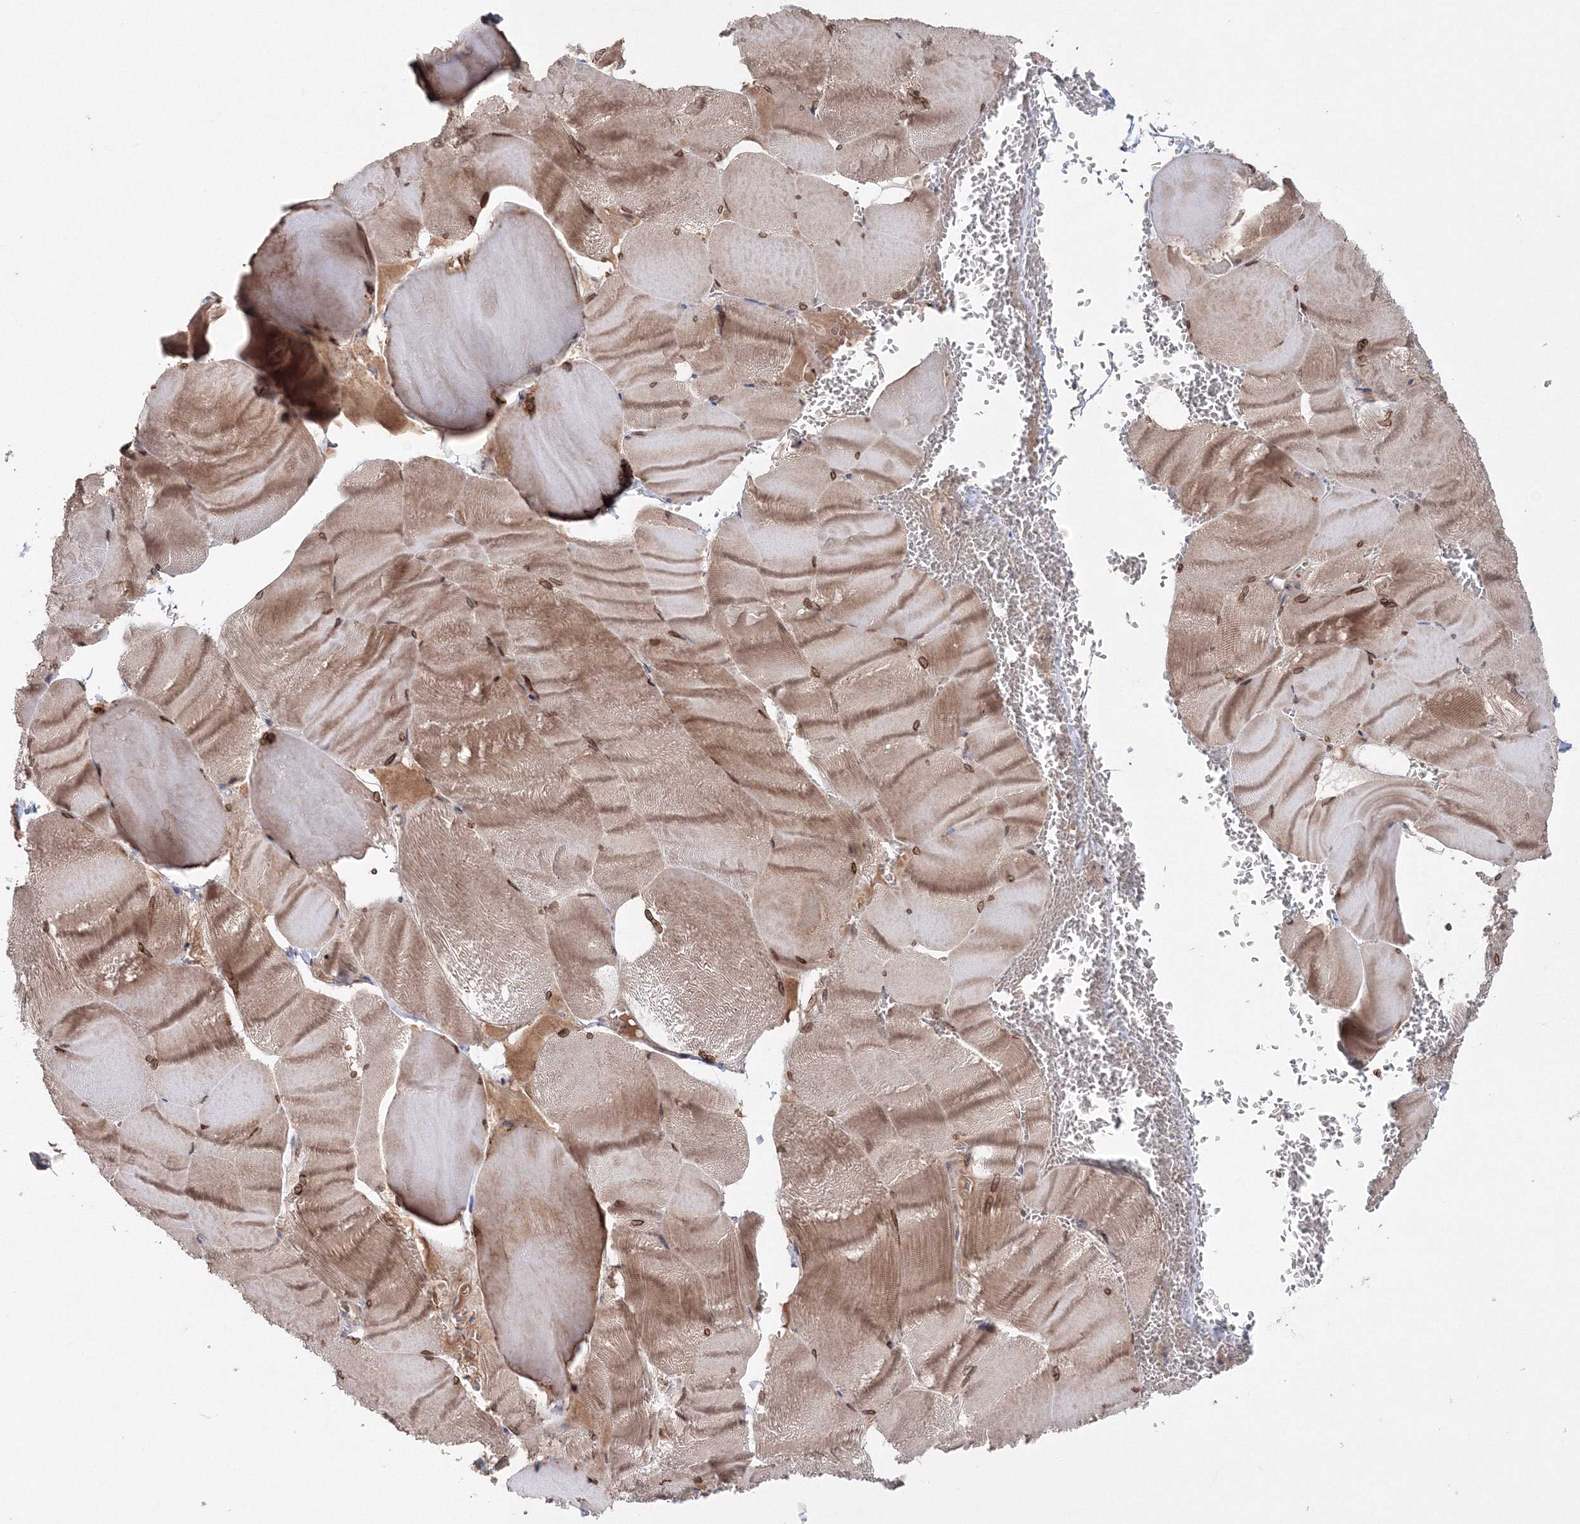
{"staining": {"intensity": "moderate", "quantity": ">75%", "location": "cytoplasmic/membranous,nuclear"}, "tissue": "skeletal muscle", "cell_type": "Myocytes", "image_type": "normal", "snomed": [{"axis": "morphology", "description": "Normal tissue, NOS"}, {"axis": "morphology", "description": "Basal cell carcinoma"}, {"axis": "topography", "description": "Skeletal muscle"}], "caption": "Skeletal muscle stained with DAB (3,3'-diaminobenzidine) immunohistochemistry reveals medium levels of moderate cytoplasmic/membranous,nuclear expression in about >75% of myocytes. (DAB (3,3'-diaminobenzidine) = brown stain, brightfield microscopy at high magnification).", "gene": "NOA1", "patient": {"sex": "female", "age": 64}}